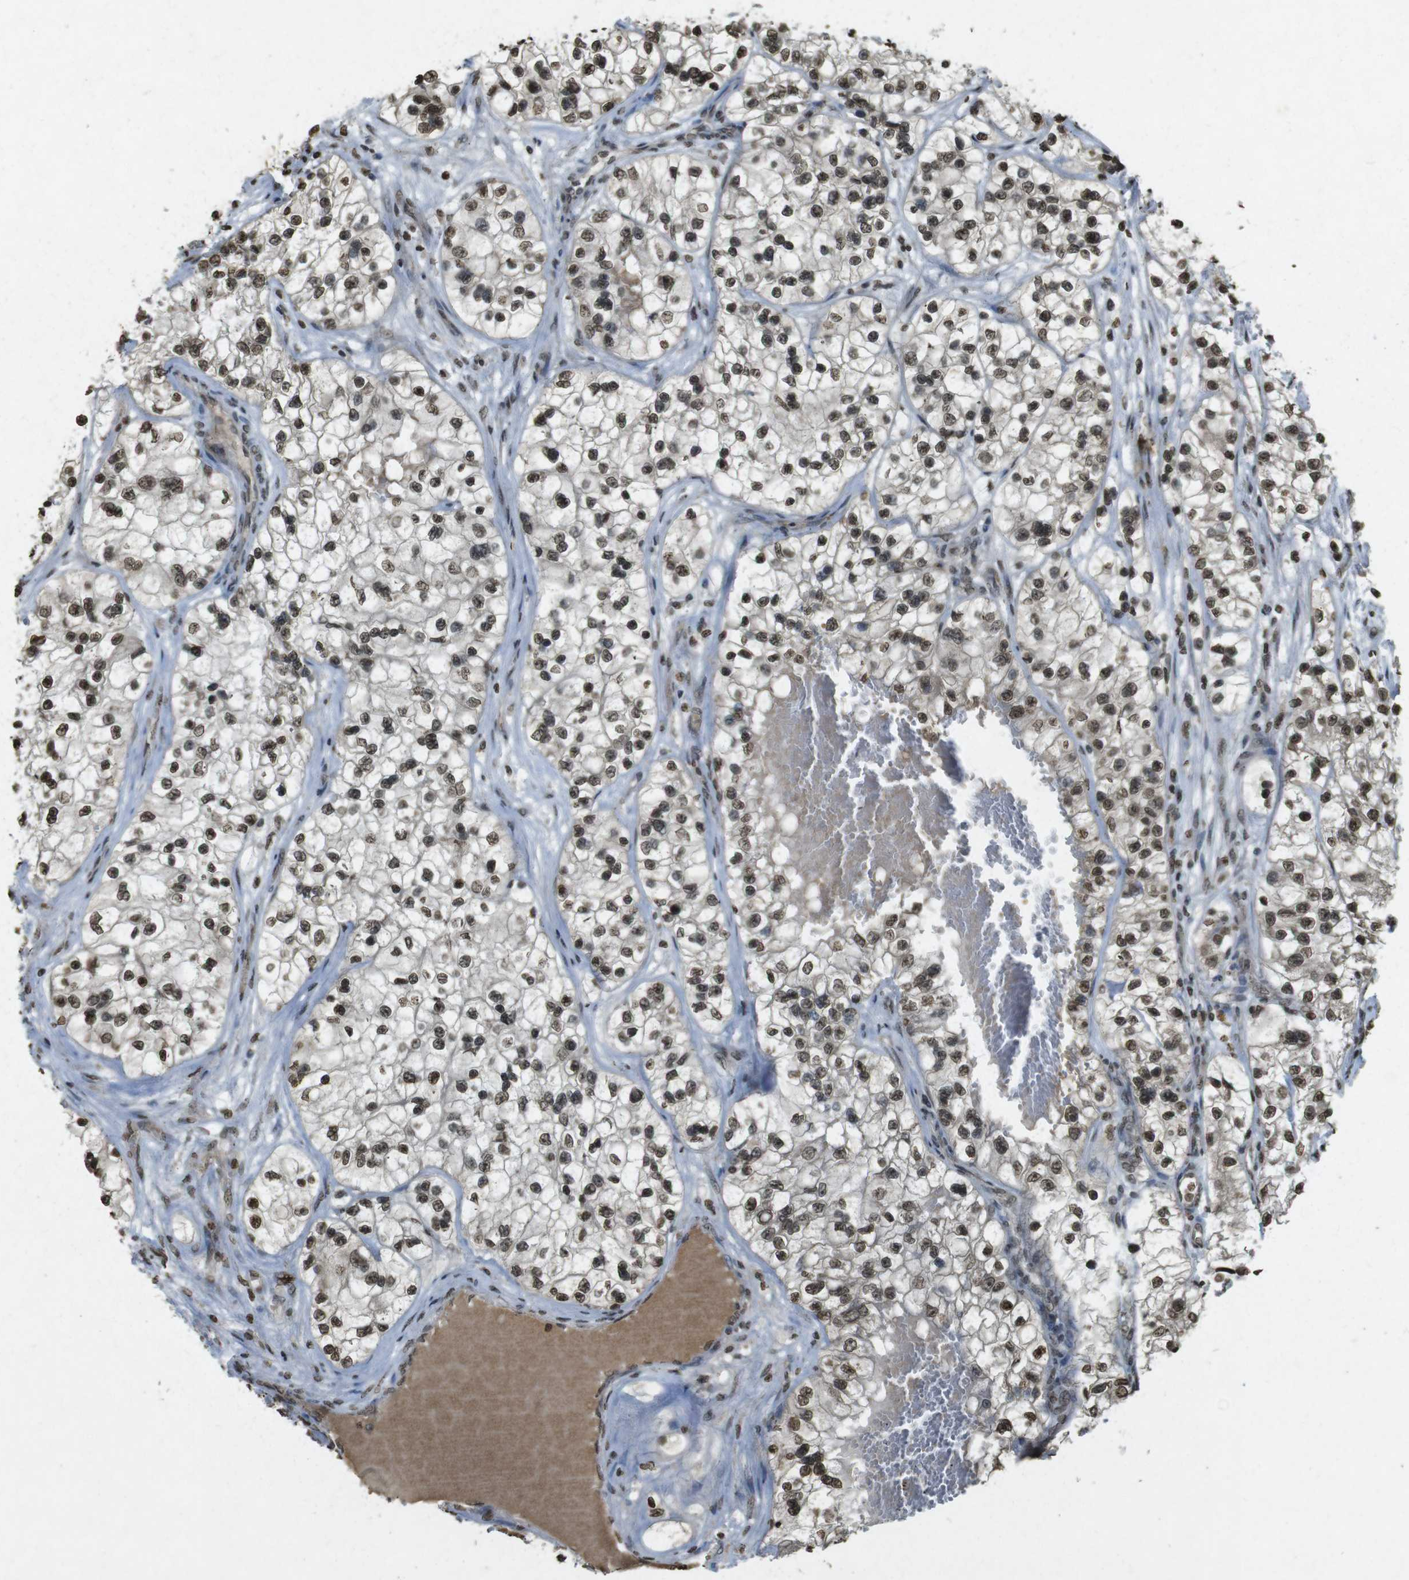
{"staining": {"intensity": "moderate", "quantity": ">75%", "location": "nuclear"}, "tissue": "renal cancer", "cell_type": "Tumor cells", "image_type": "cancer", "snomed": [{"axis": "morphology", "description": "Adenocarcinoma, NOS"}, {"axis": "topography", "description": "Kidney"}], "caption": "IHC photomicrograph of adenocarcinoma (renal) stained for a protein (brown), which reveals medium levels of moderate nuclear staining in approximately >75% of tumor cells.", "gene": "ORC4", "patient": {"sex": "female", "age": 57}}